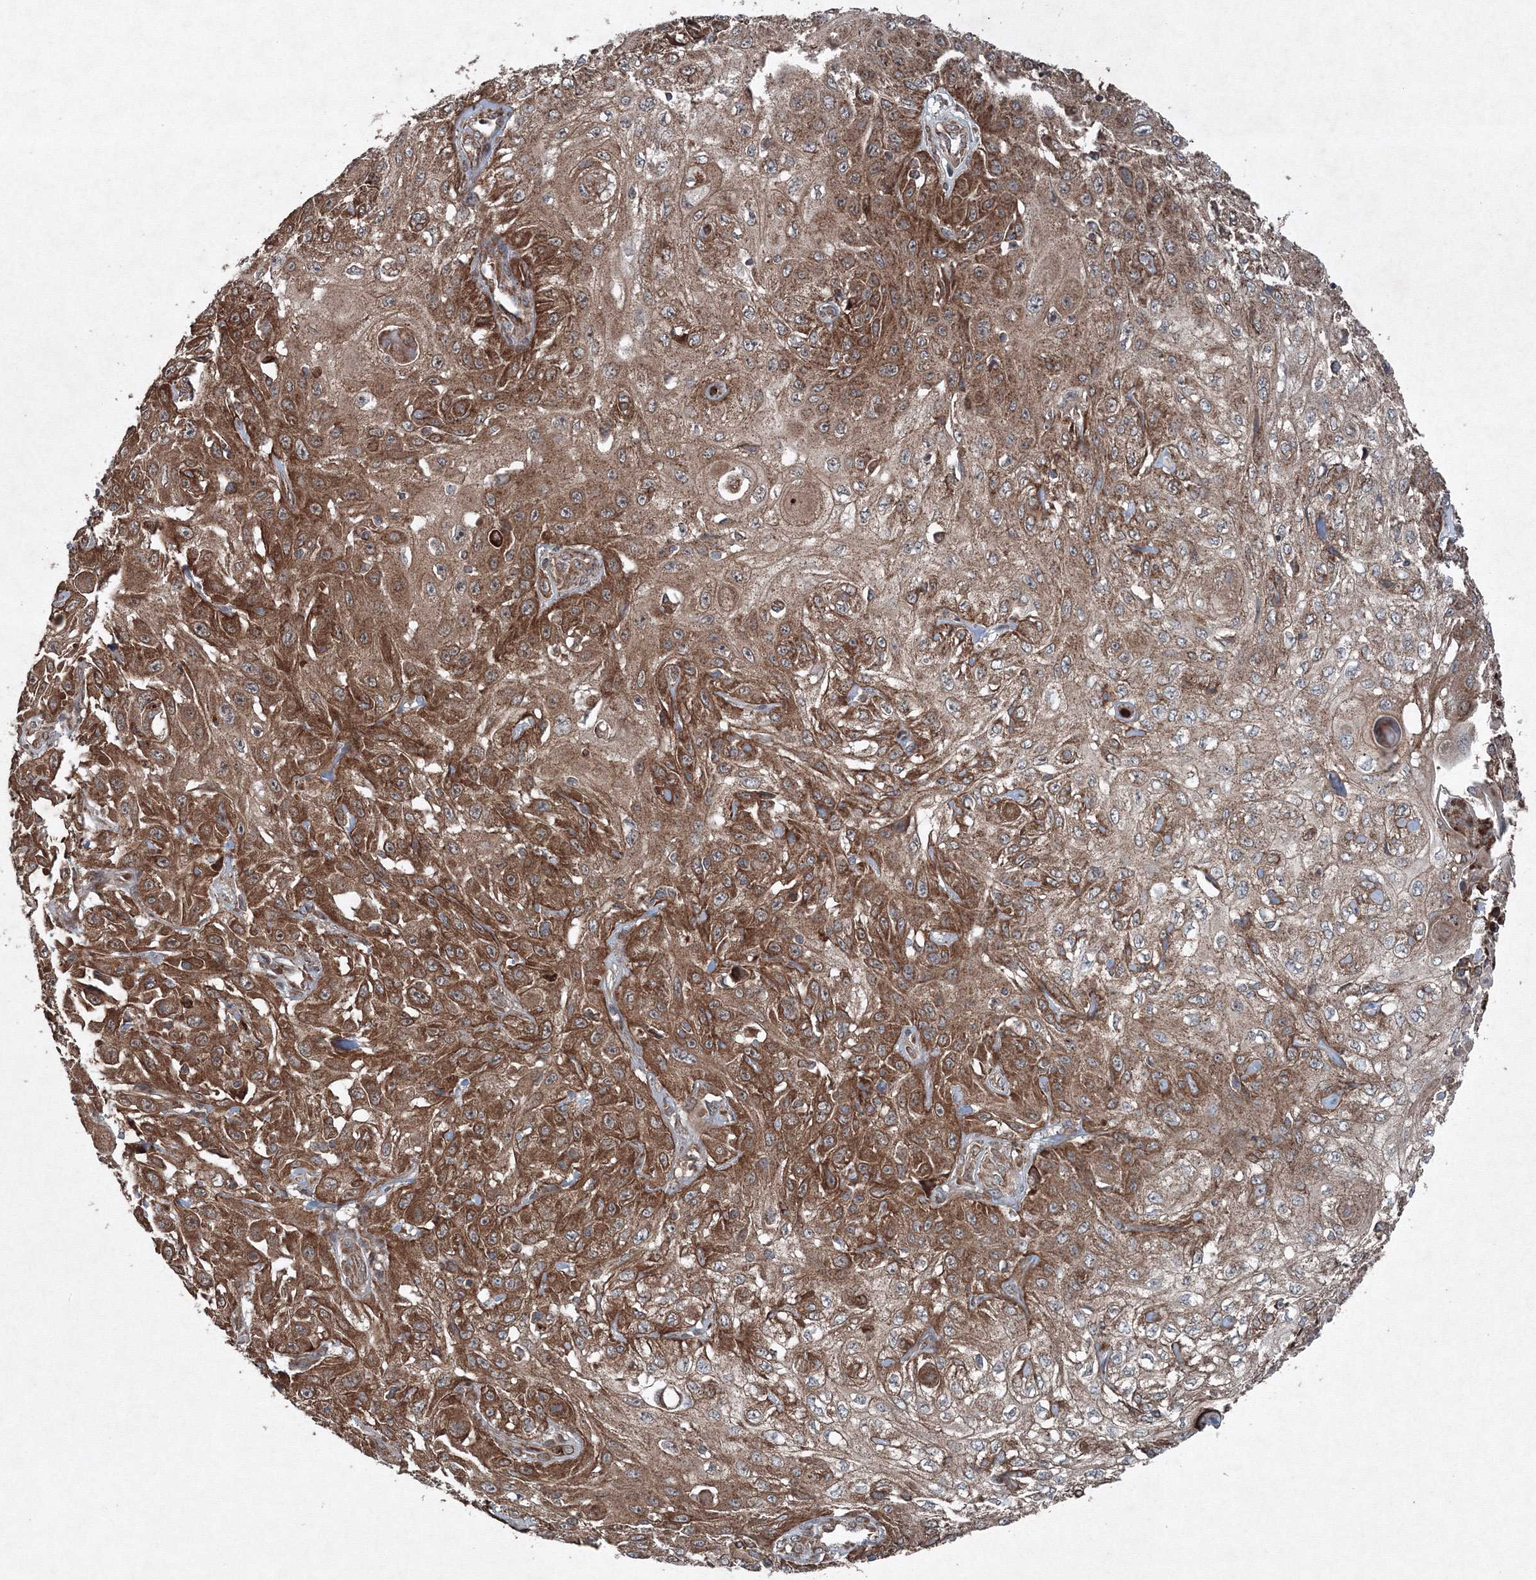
{"staining": {"intensity": "strong", "quantity": ">75%", "location": "cytoplasmic/membranous"}, "tissue": "skin cancer", "cell_type": "Tumor cells", "image_type": "cancer", "snomed": [{"axis": "morphology", "description": "Squamous cell carcinoma, NOS"}, {"axis": "morphology", "description": "Squamous cell carcinoma, metastatic, NOS"}, {"axis": "topography", "description": "Skin"}, {"axis": "topography", "description": "Lymph node"}], "caption": "Immunohistochemical staining of skin cancer displays high levels of strong cytoplasmic/membranous expression in about >75% of tumor cells.", "gene": "COPS7B", "patient": {"sex": "male", "age": 75}}